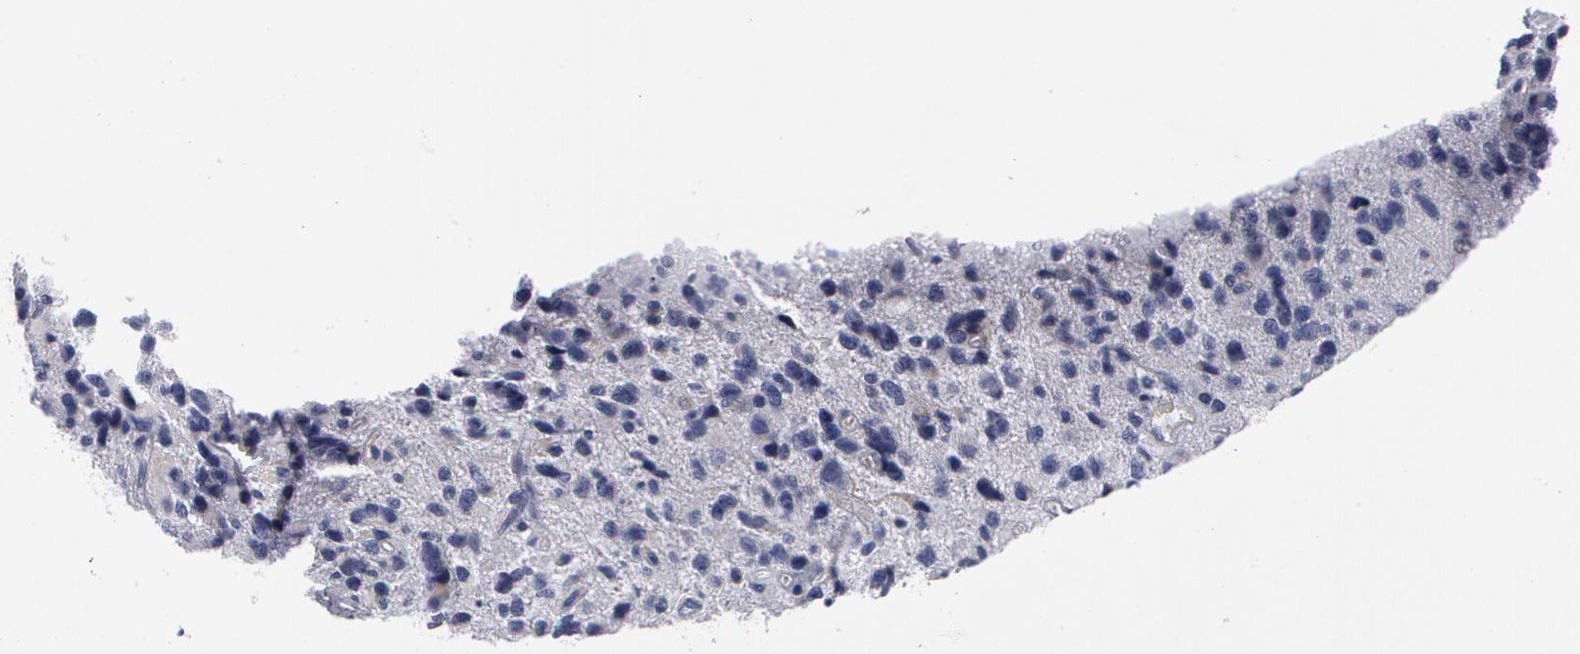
{"staining": {"intensity": "negative", "quantity": "none", "location": "none"}, "tissue": "glioma", "cell_type": "Tumor cells", "image_type": "cancer", "snomed": [{"axis": "morphology", "description": "Glioma, malignant, High grade"}, {"axis": "topography", "description": "Brain"}], "caption": "The micrograph exhibits no significant positivity in tumor cells of malignant glioma (high-grade).", "gene": "SMC1B", "patient": {"sex": "male", "age": 77}}